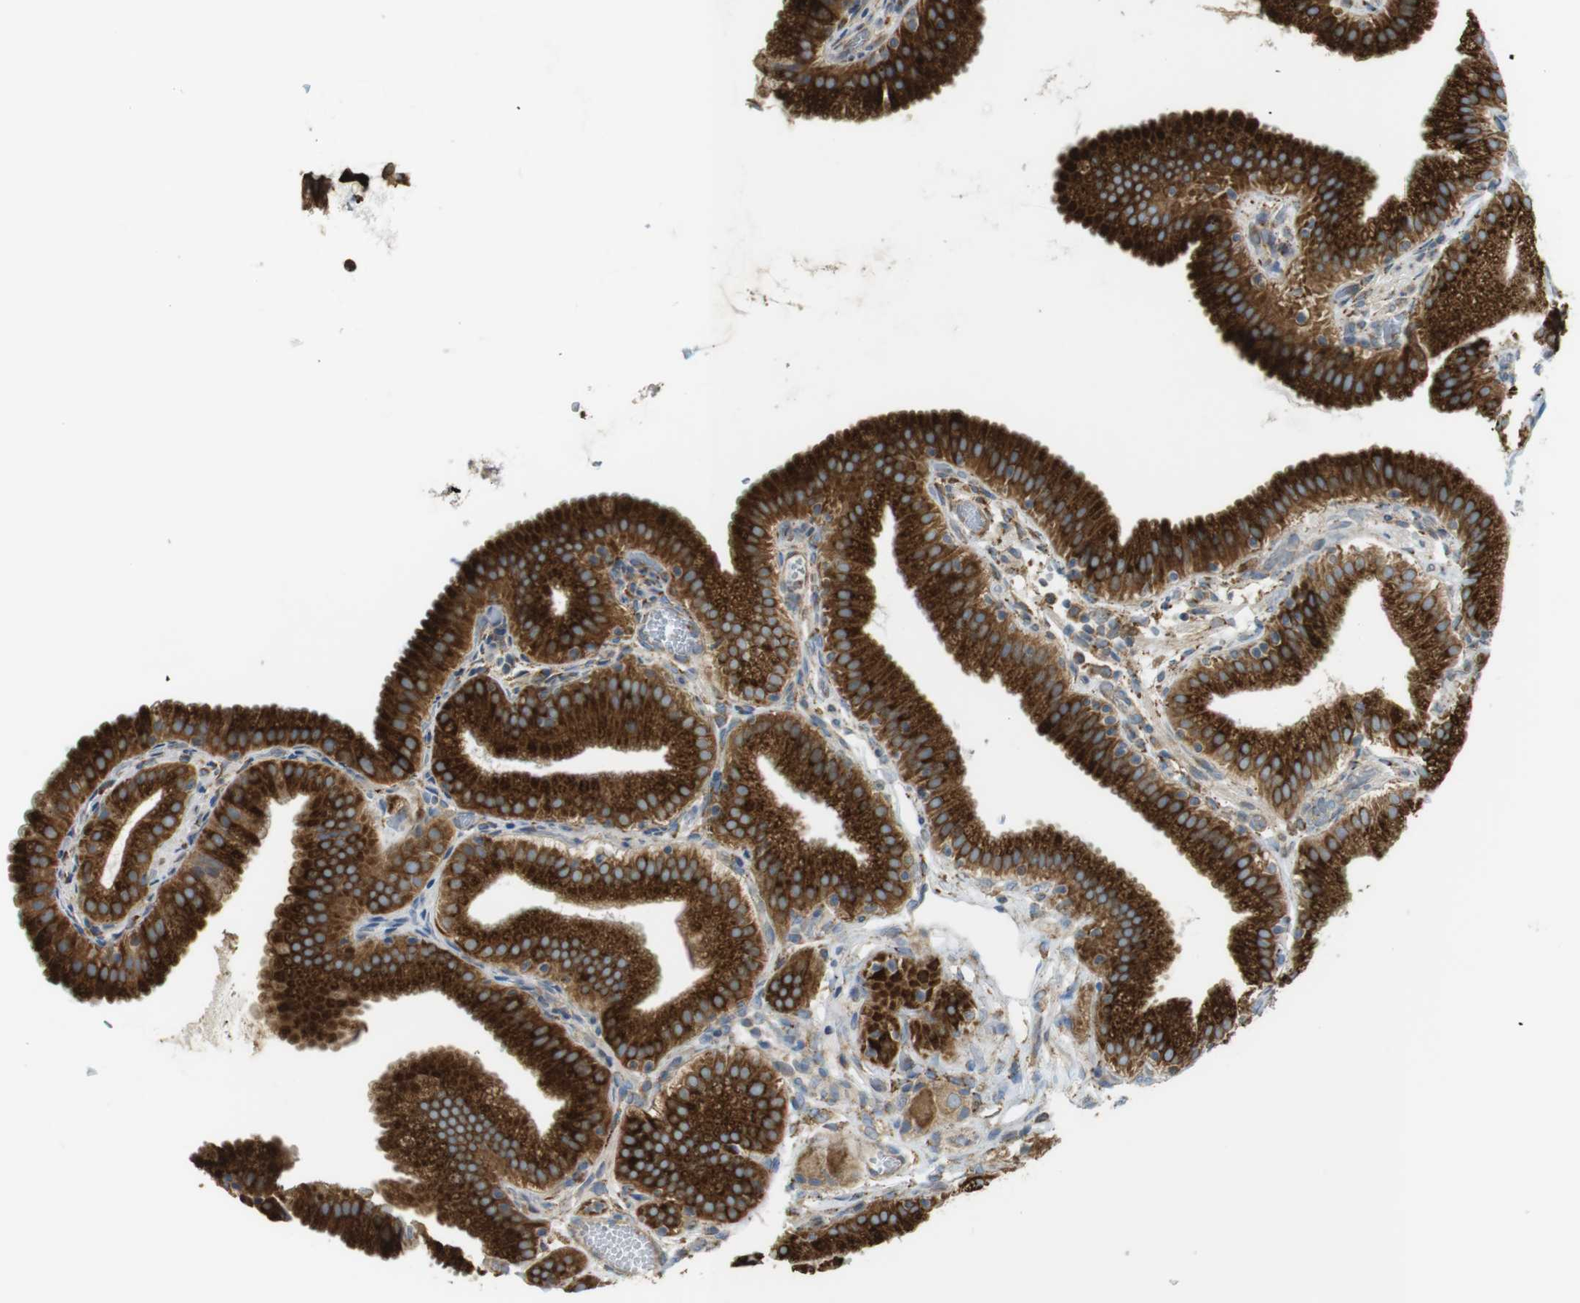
{"staining": {"intensity": "strong", "quantity": ">75%", "location": "cytoplasmic/membranous"}, "tissue": "gallbladder", "cell_type": "Glandular cells", "image_type": "normal", "snomed": [{"axis": "morphology", "description": "Normal tissue, NOS"}, {"axis": "topography", "description": "Gallbladder"}], "caption": "DAB immunohistochemical staining of normal gallbladder exhibits strong cytoplasmic/membranous protein staining in about >75% of glandular cells. The staining is performed using DAB (3,3'-diaminobenzidine) brown chromogen to label protein expression. The nuclei are counter-stained blue using hematoxylin.", "gene": "MBOAT2", "patient": {"sex": "male", "age": 54}}